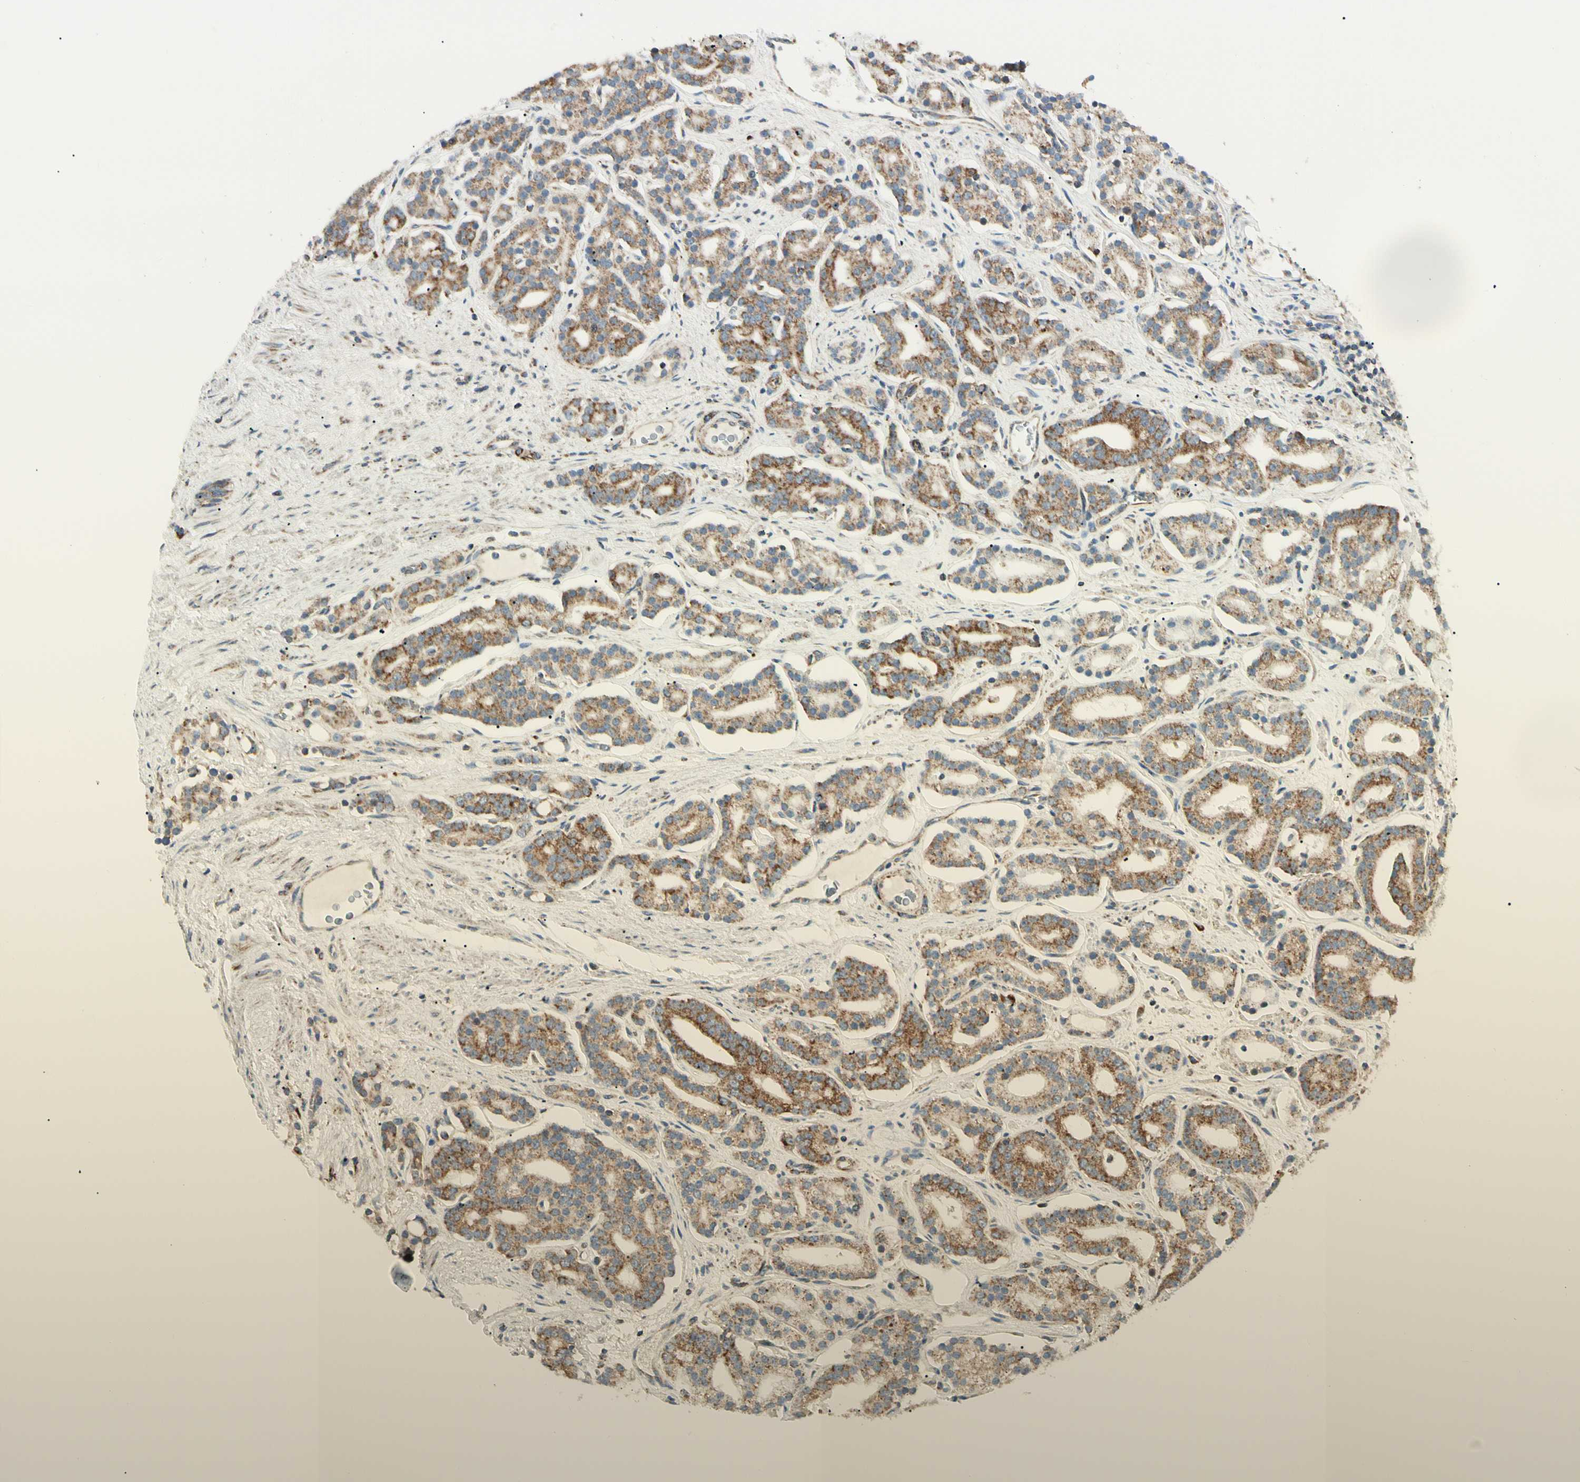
{"staining": {"intensity": "strong", "quantity": ">75%", "location": "cytoplasmic/membranous"}, "tissue": "prostate cancer", "cell_type": "Tumor cells", "image_type": "cancer", "snomed": [{"axis": "morphology", "description": "Adenocarcinoma, Low grade"}, {"axis": "topography", "description": "Prostate"}], "caption": "The image exhibits a brown stain indicating the presence of a protein in the cytoplasmic/membranous of tumor cells in low-grade adenocarcinoma (prostate). The protein of interest is stained brown, and the nuclei are stained in blue (DAB (3,3'-diaminobenzidine) IHC with brightfield microscopy, high magnification).", "gene": "TBC1D10A", "patient": {"sex": "male", "age": 63}}